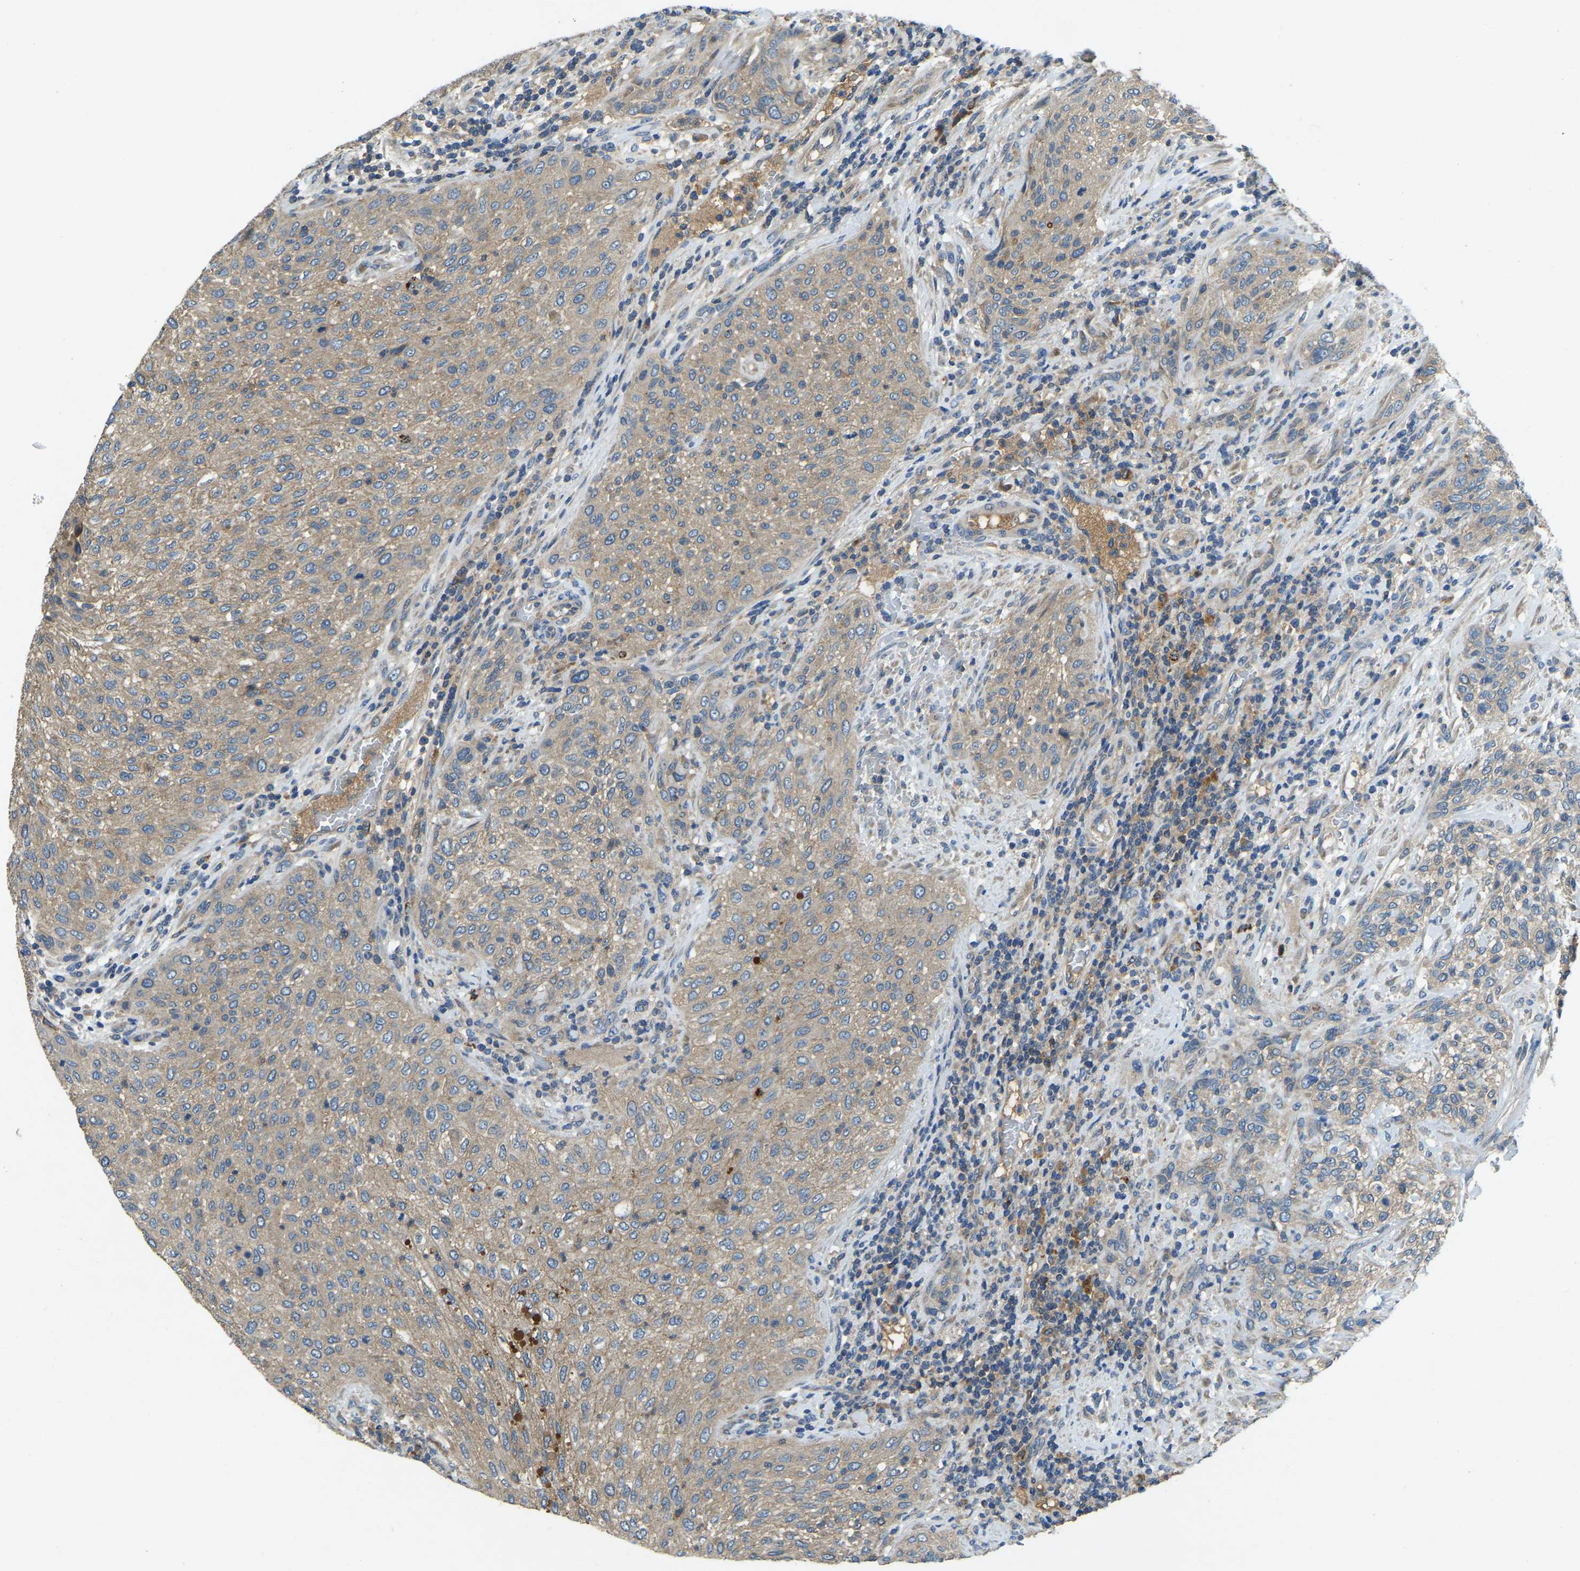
{"staining": {"intensity": "weak", "quantity": ">75%", "location": "cytoplasmic/membranous"}, "tissue": "urothelial cancer", "cell_type": "Tumor cells", "image_type": "cancer", "snomed": [{"axis": "morphology", "description": "Urothelial carcinoma, Low grade"}, {"axis": "morphology", "description": "Urothelial carcinoma, High grade"}, {"axis": "topography", "description": "Urinary bladder"}], "caption": "Immunohistochemical staining of urothelial cancer exhibits weak cytoplasmic/membranous protein positivity in approximately >75% of tumor cells. Using DAB (3,3'-diaminobenzidine) (brown) and hematoxylin (blue) stains, captured at high magnification using brightfield microscopy.", "gene": "ATP8B1", "patient": {"sex": "male", "age": 35}}